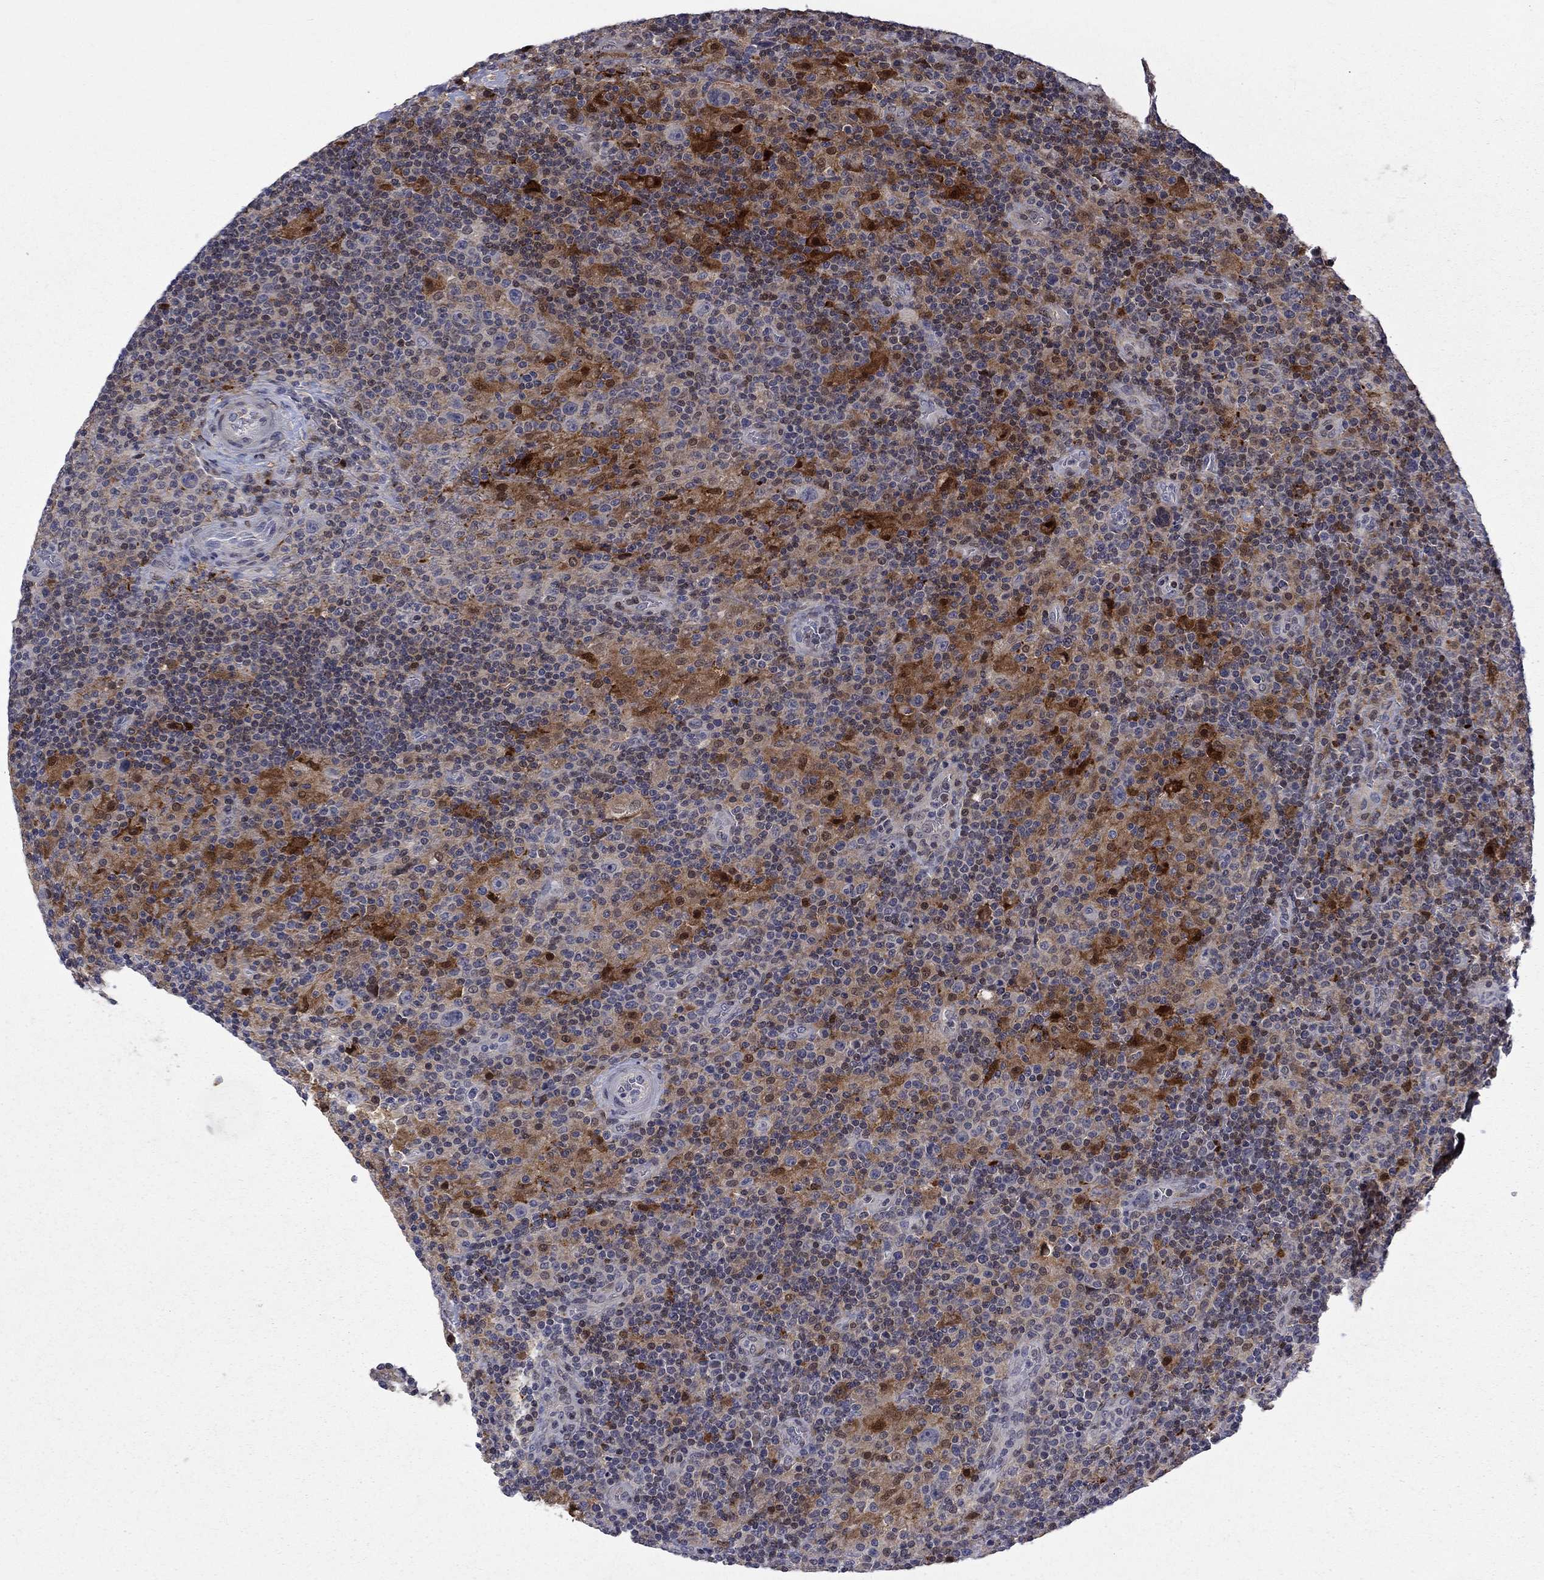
{"staining": {"intensity": "strong", "quantity": "25%-75%", "location": "nuclear"}, "tissue": "lymphoma", "cell_type": "Tumor cells", "image_type": "cancer", "snomed": [{"axis": "morphology", "description": "Hodgkin's disease, NOS"}, {"axis": "topography", "description": "Lymph node"}], "caption": "A high amount of strong nuclear expression is appreciated in approximately 25%-75% of tumor cells in Hodgkin's disease tissue.", "gene": "CBR1", "patient": {"sex": "male", "age": 70}}